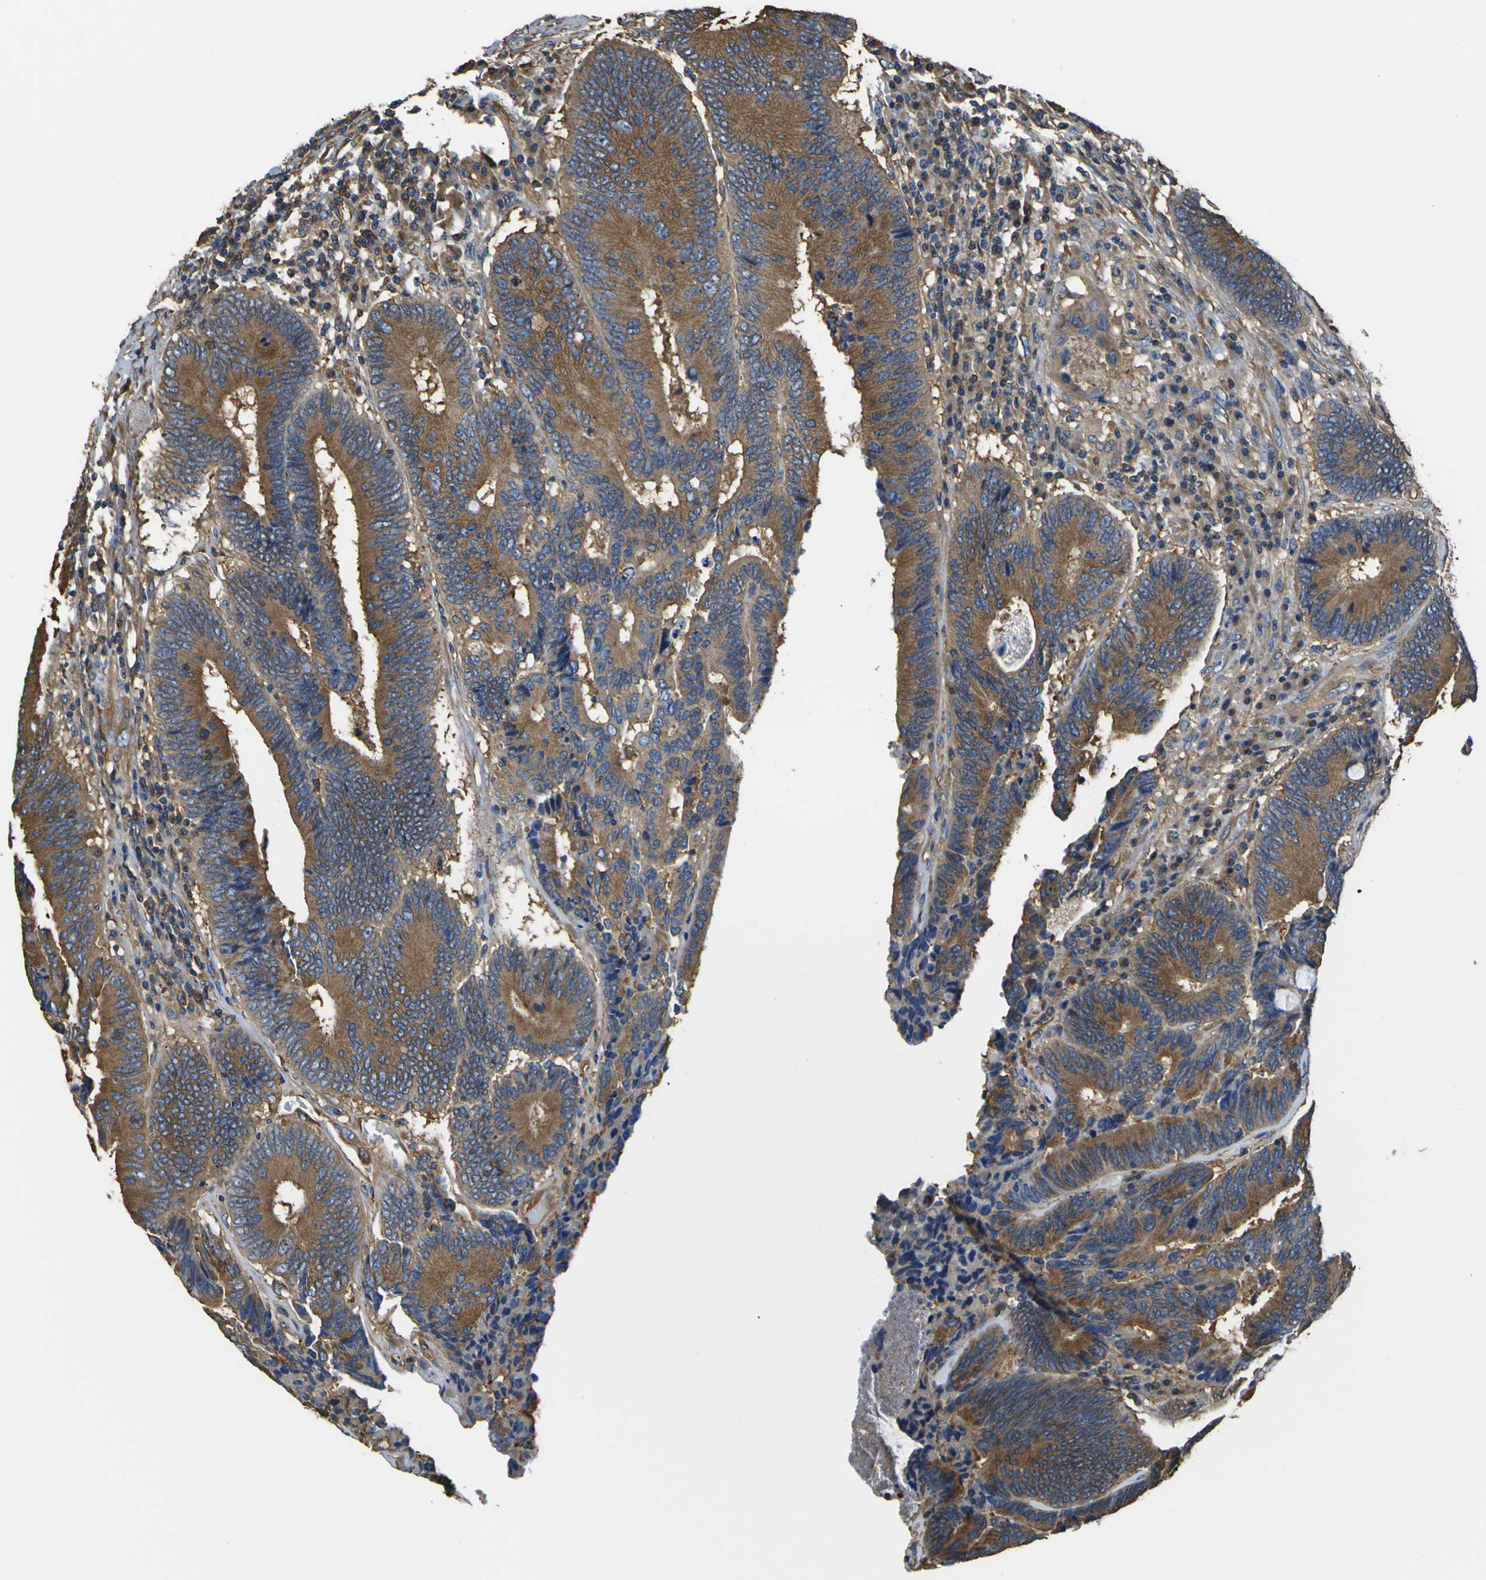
{"staining": {"intensity": "moderate", "quantity": ">75%", "location": "cytoplasmic/membranous"}, "tissue": "colorectal cancer", "cell_type": "Tumor cells", "image_type": "cancer", "snomed": [{"axis": "morphology", "description": "Adenocarcinoma, NOS"}, {"axis": "topography", "description": "Colon"}], "caption": "Immunohistochemical staining of colorectal cancer (adenocarcinoma) shows moderate cytoplasmic/membranous protein expression in approximately >75% of tumor cells.", "gene": "TUBB", "patient": {"sex": "female", "age": 78}}